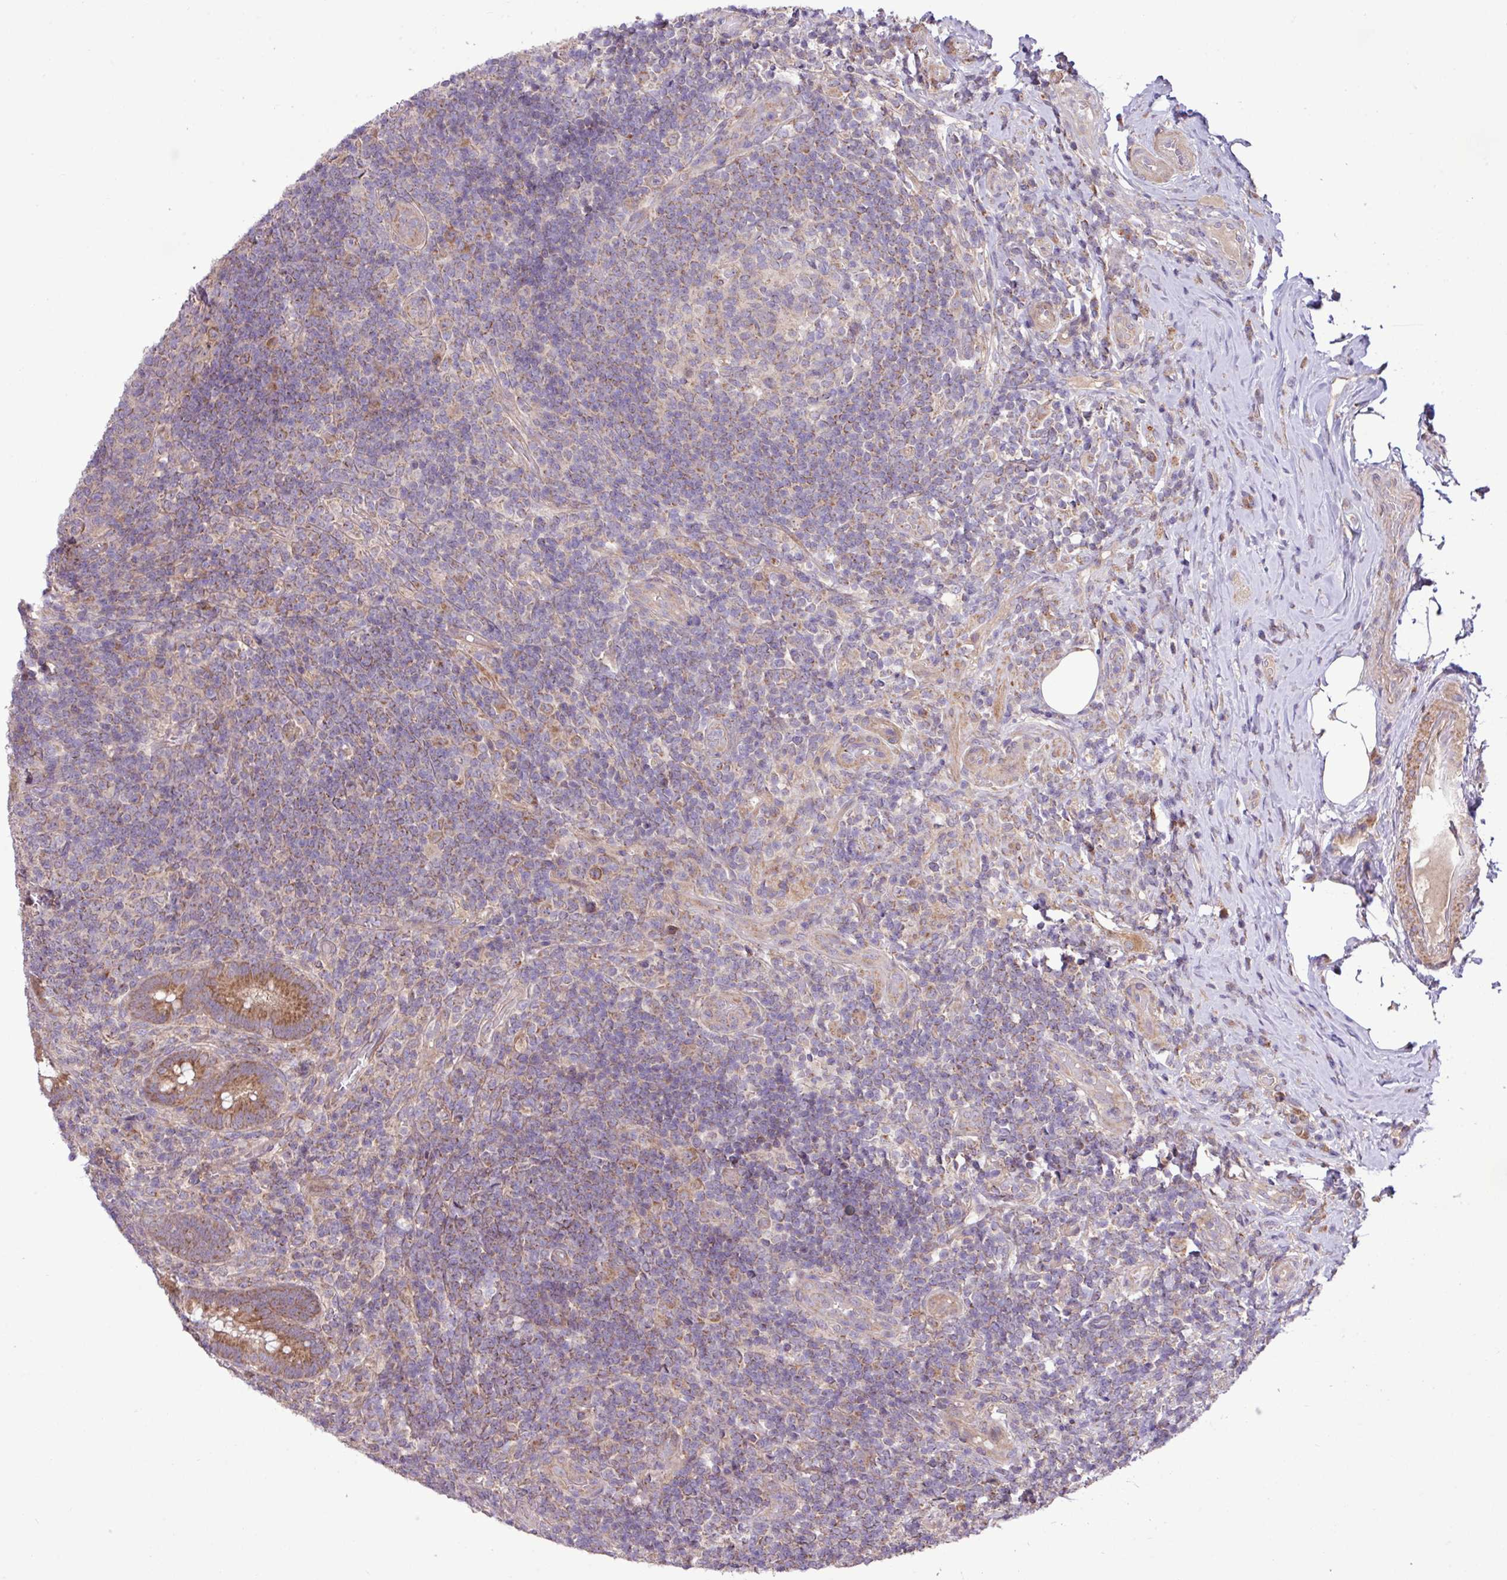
{"staining": {"intensity": "moderate", "quantity": ">75%", "location": "cytoplasmic/membranous"}, "tissue": "appendix", "cell_type": "Glandular cells", "image_type": "normal", "snomed": [{"axis": "morphology", "description": "Normal tissue, NOS"}, {"axis": "topography", "description": "Appendix"}], "caption": "Protein staining shows moderate cytoplasmic/membranous staining in approximately >75% of glandular cells in benign appendix. The staining is performed using DAB brown chromogen to label protein expression. The nuclei are counter-stained blue using hematoxylin.", "gene": "TIMM10B", "patient": {"sex": "female", "age": 43}}